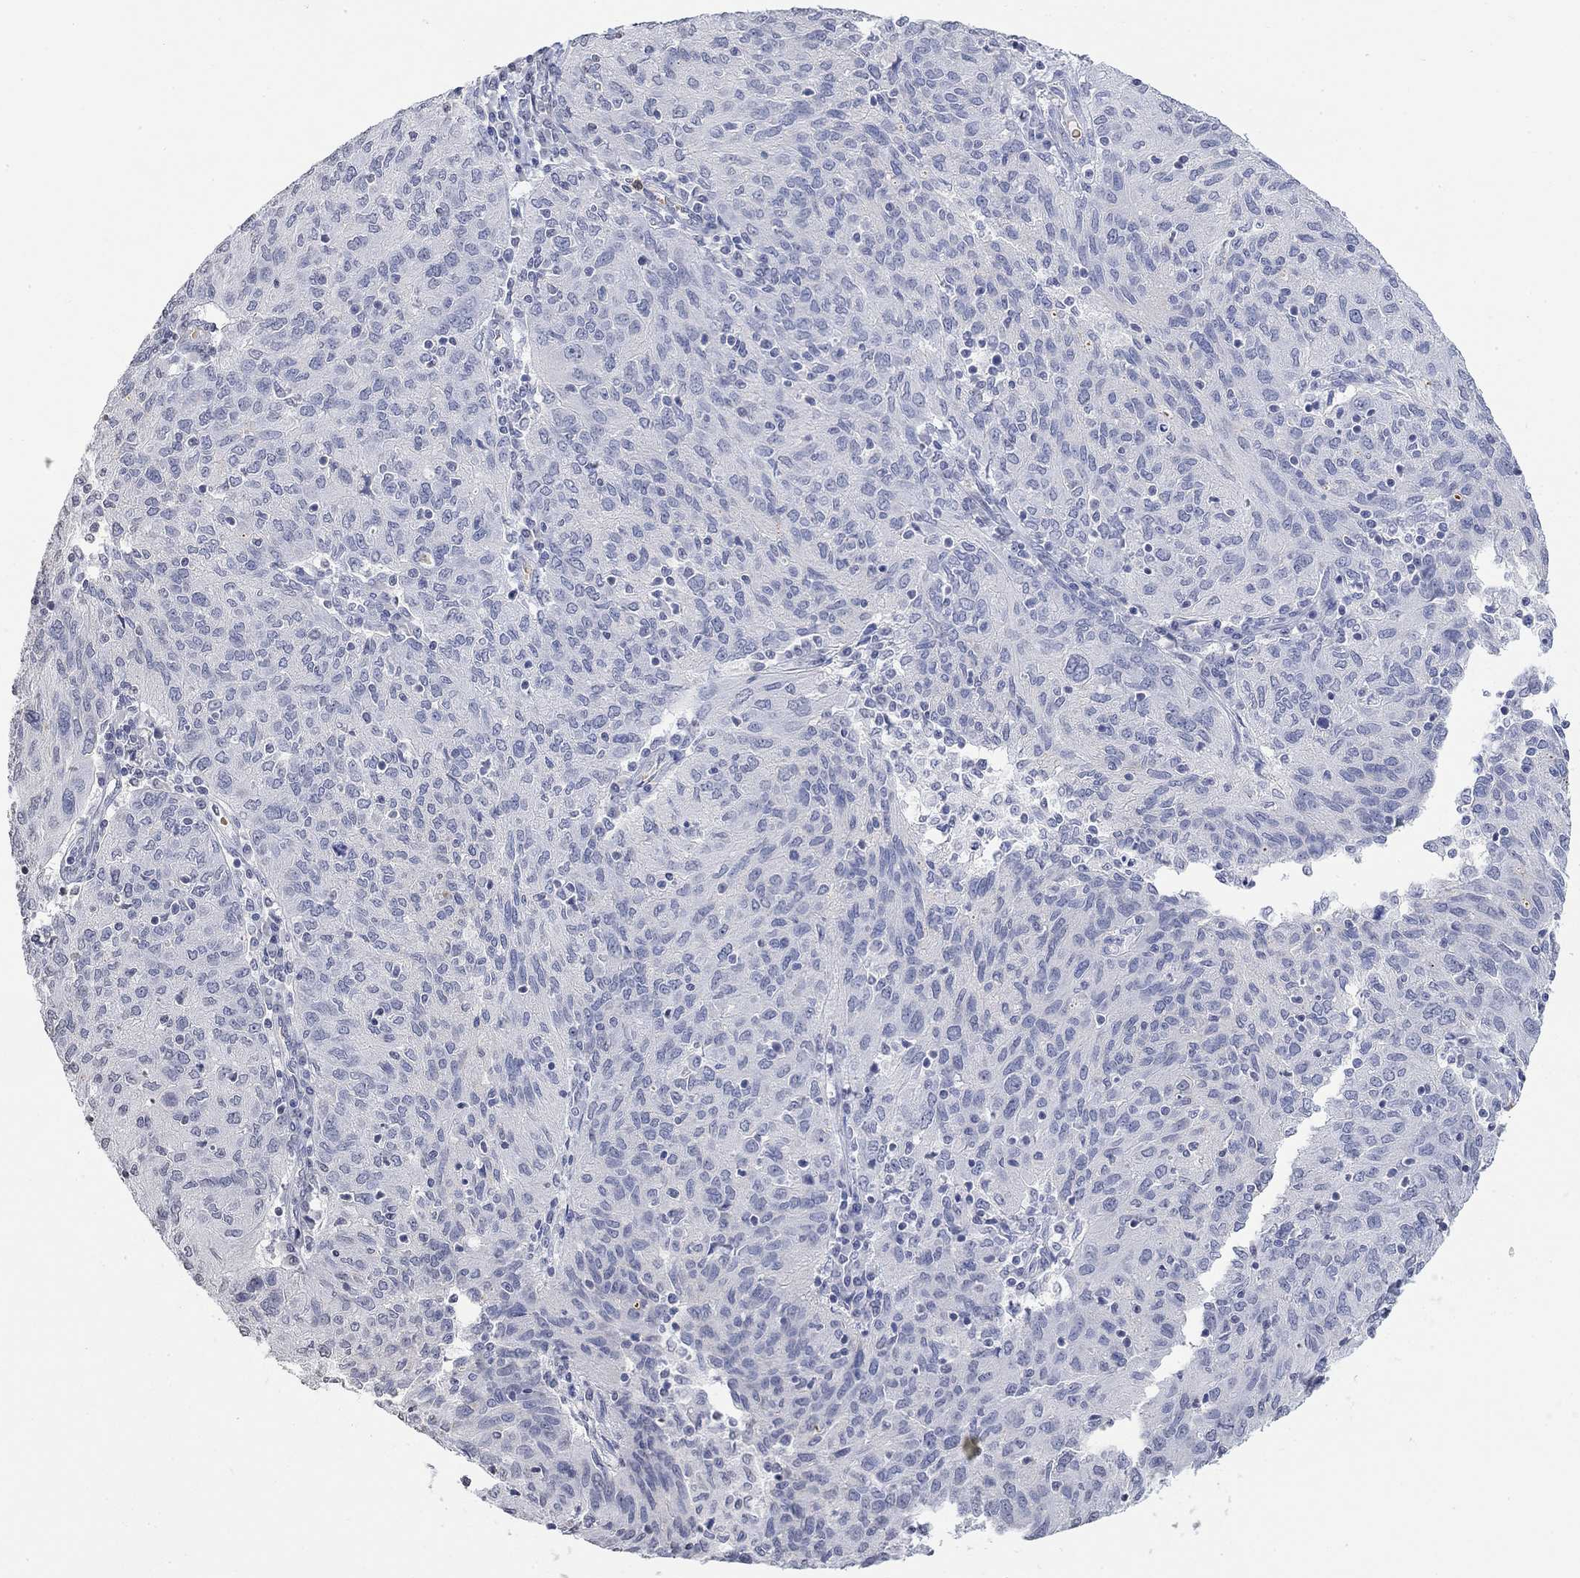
{"staining": {"intensity": "negative", "quantity": "none", "location": "none"}, "tissue": "ovarian cancer", "cell_type": "Tumor cells", "image_type": "cancer", "snomed": [{"axis": "morphology", "description": "Carcinoma, endometroid"}, {"axis": "topography", "description": "Ovary"}], "caption": "Photomicrograph shows no significant protein staining in tumor cells of ovarian cancer (endometroid carcinoma).", "gene": "TMEM255A", "patient": {"sex": "female", "age": 50}}